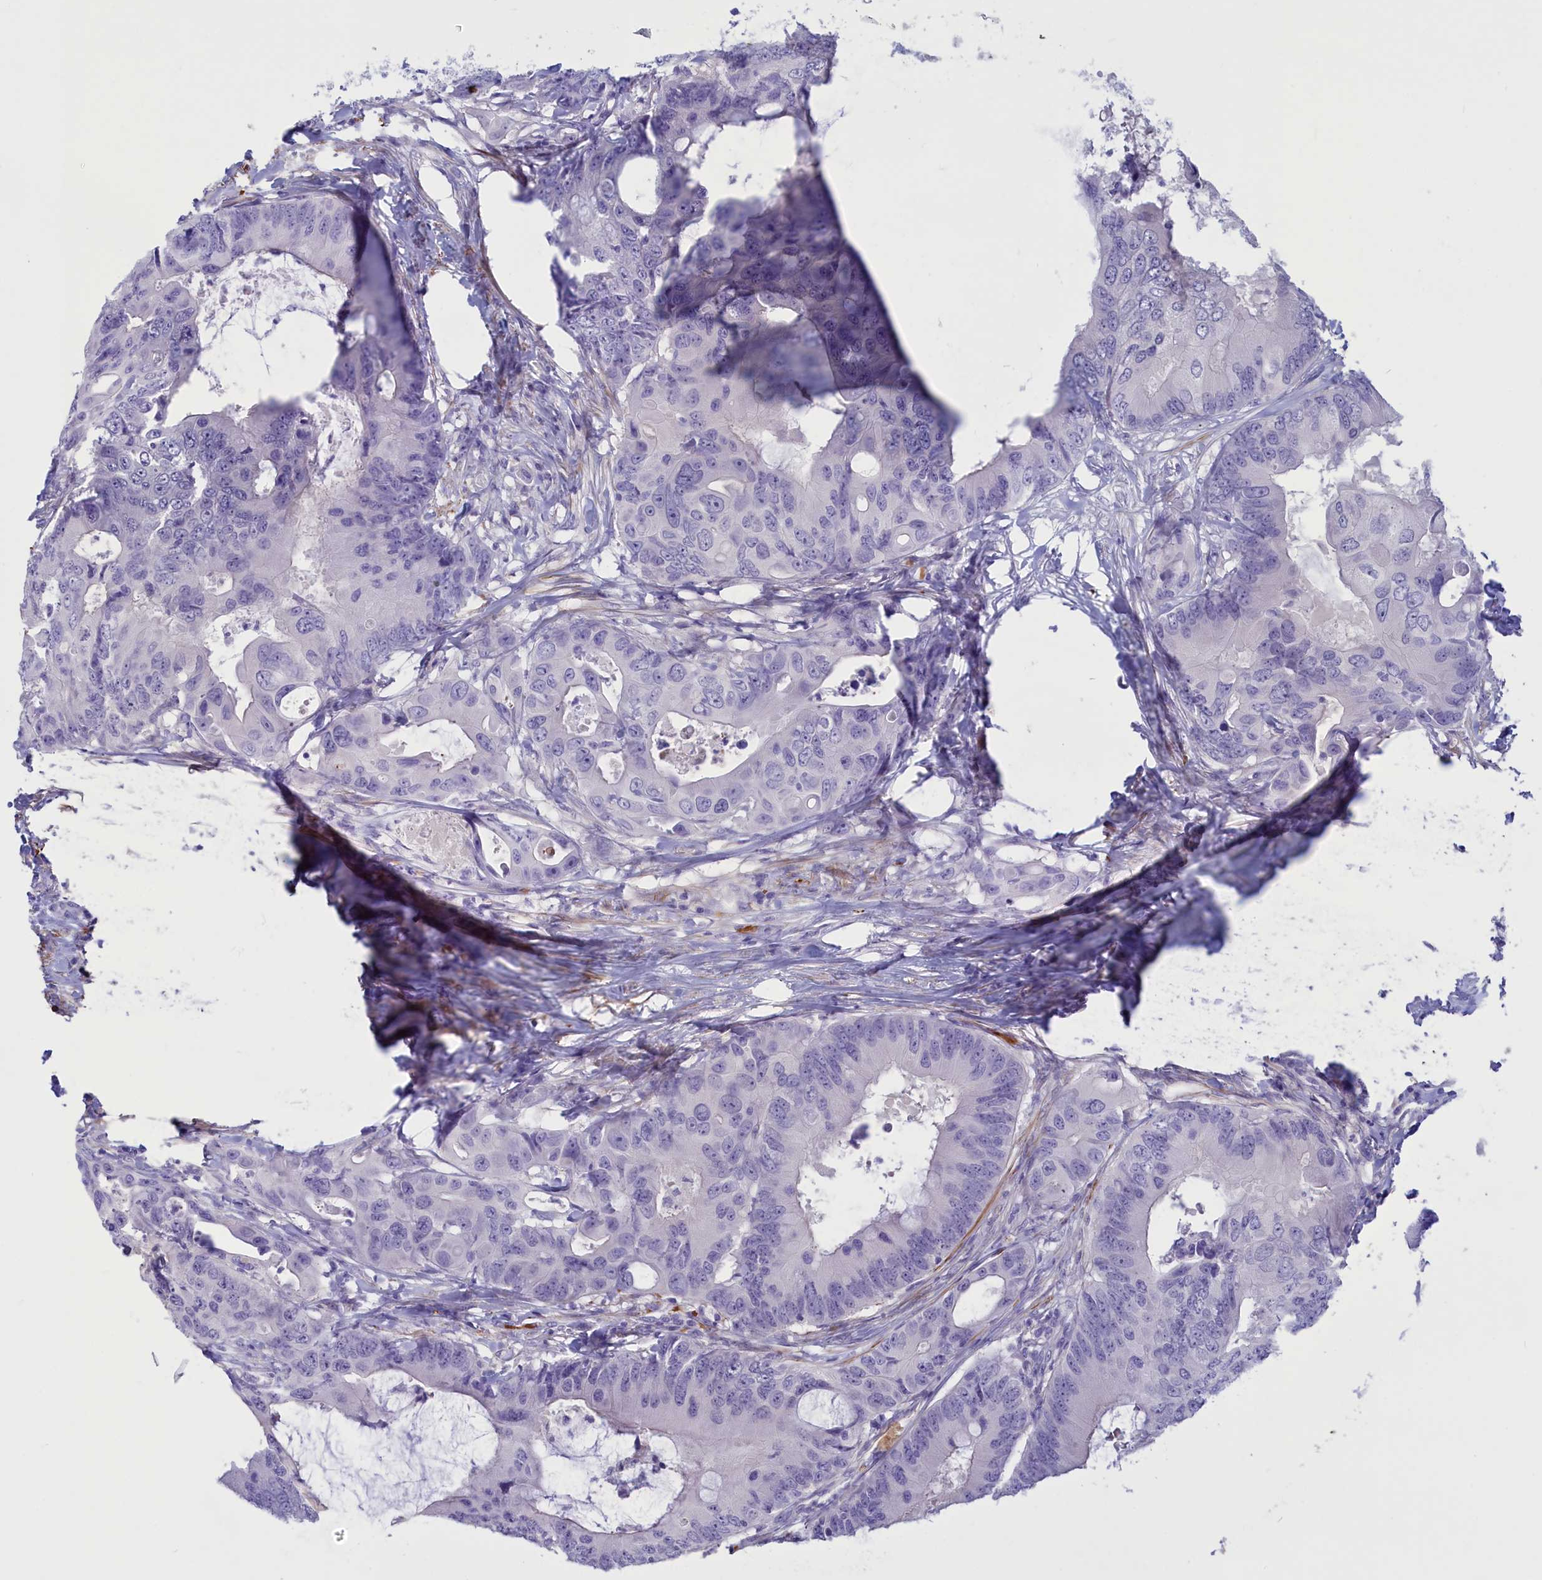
{"staining": {"intensity": "negative", "quantity": "none", "location": "none"}, "tissue": "colorectal cancer", "cell_type": "Tumor cells", "image_type": "cancer", "snomed": [{"axis": "morphology", "description": "Adenocarcinoma, NOS"}, {"axis": "topography", "description": "Colon"}], "caption": "This photomicrograph is of colorectal adenocarcinoma stained with immunohistochemistry to label a protein in brown with the nuclei are counter-stained blue. There is no staining in tumor cells.", "gene": "GAPDHS", "patient": {"sex": "male", "age": 71}}